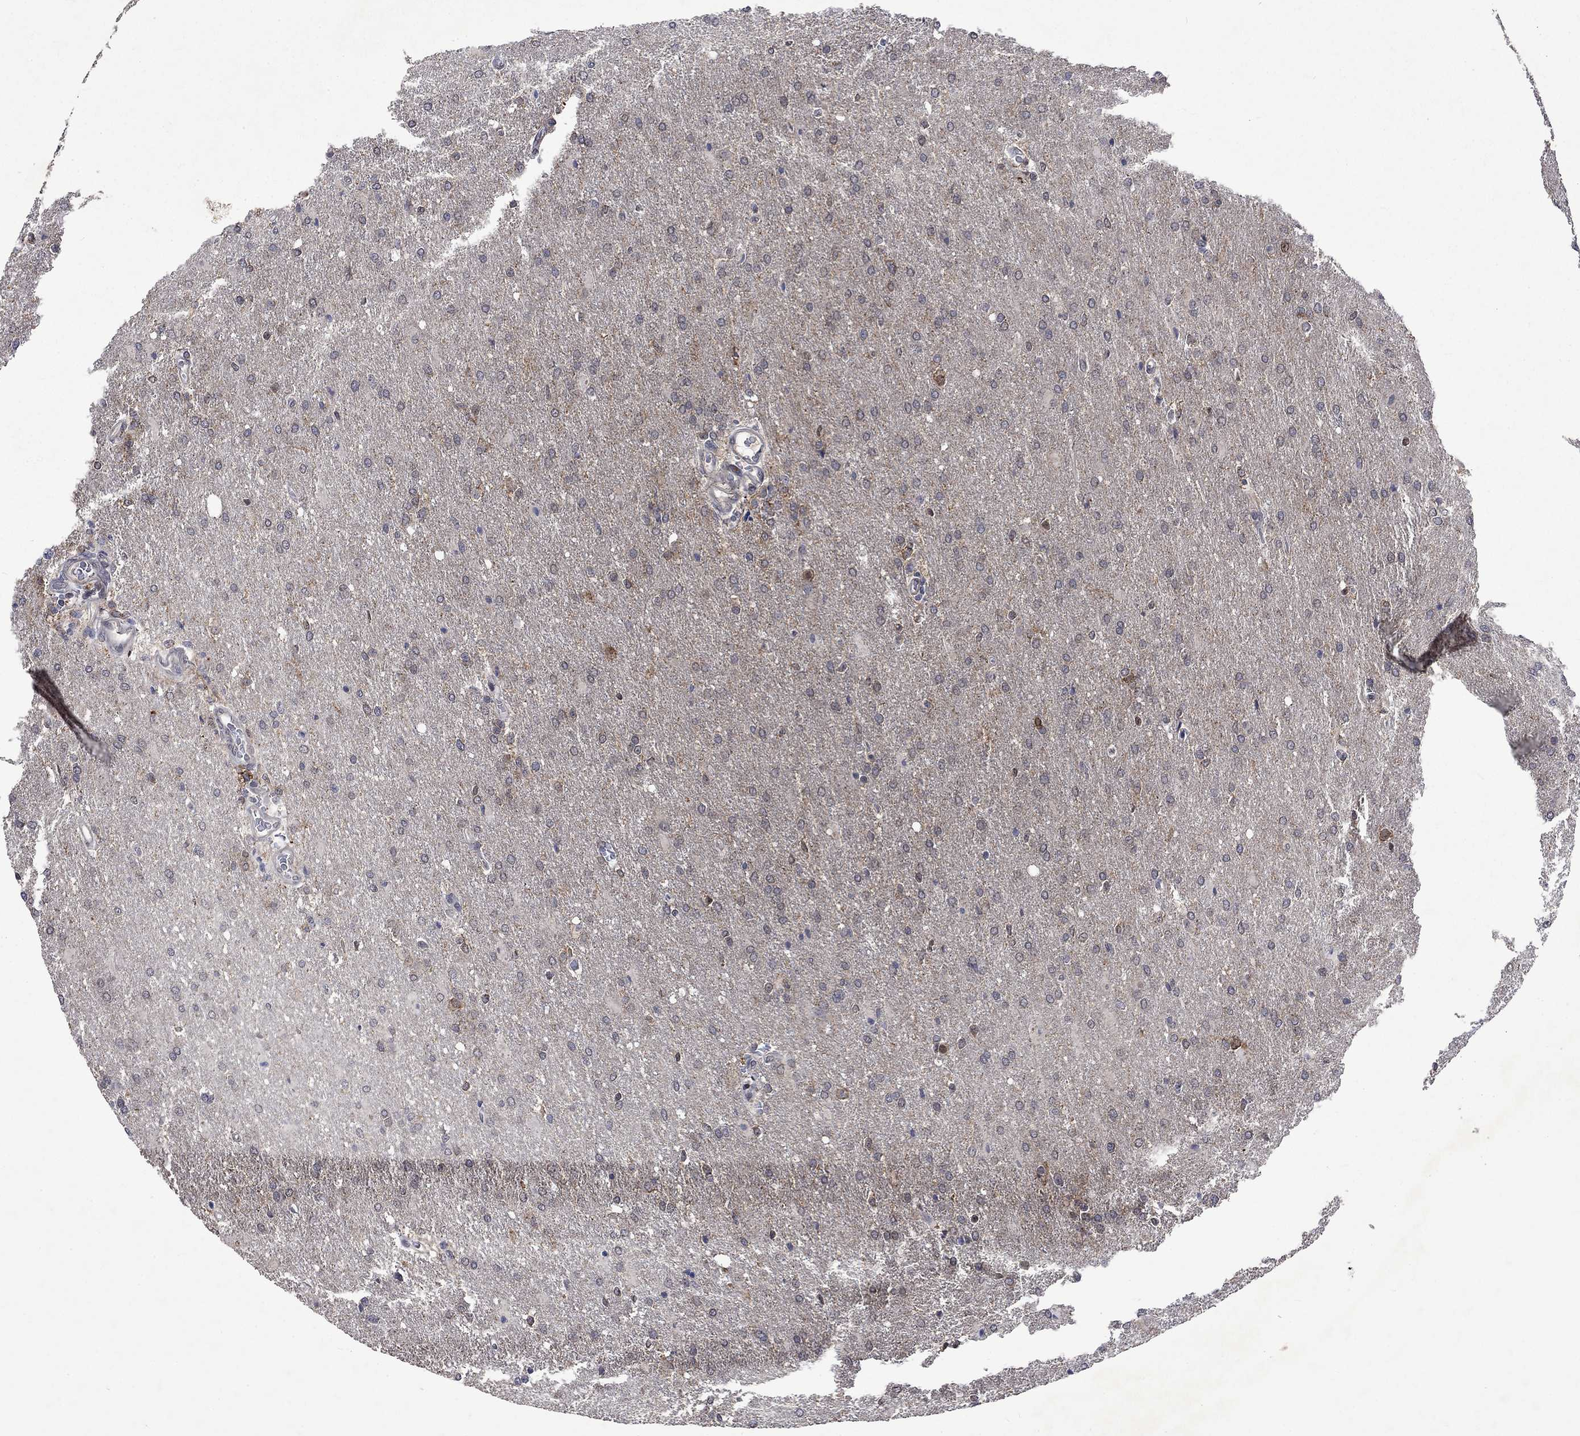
{"staining": {"intensity": "negative", "quantity": "none", "location": "none"}, "tissue": "glioma", "cell_type": "Tumor cells", "image_type": "cancer", "snomed": [{"axis": "morphology", "description": "Glioma, malignant, High grade"}, {"axis": "topography", "description": "Brain"}], "caption": "Immunohistochemical staining of high-grade glioma (malignant) displays no significant staining in tumor cells.", "gene": "PPP1R9A", "patient": {"sex": "male", "age": 68}}